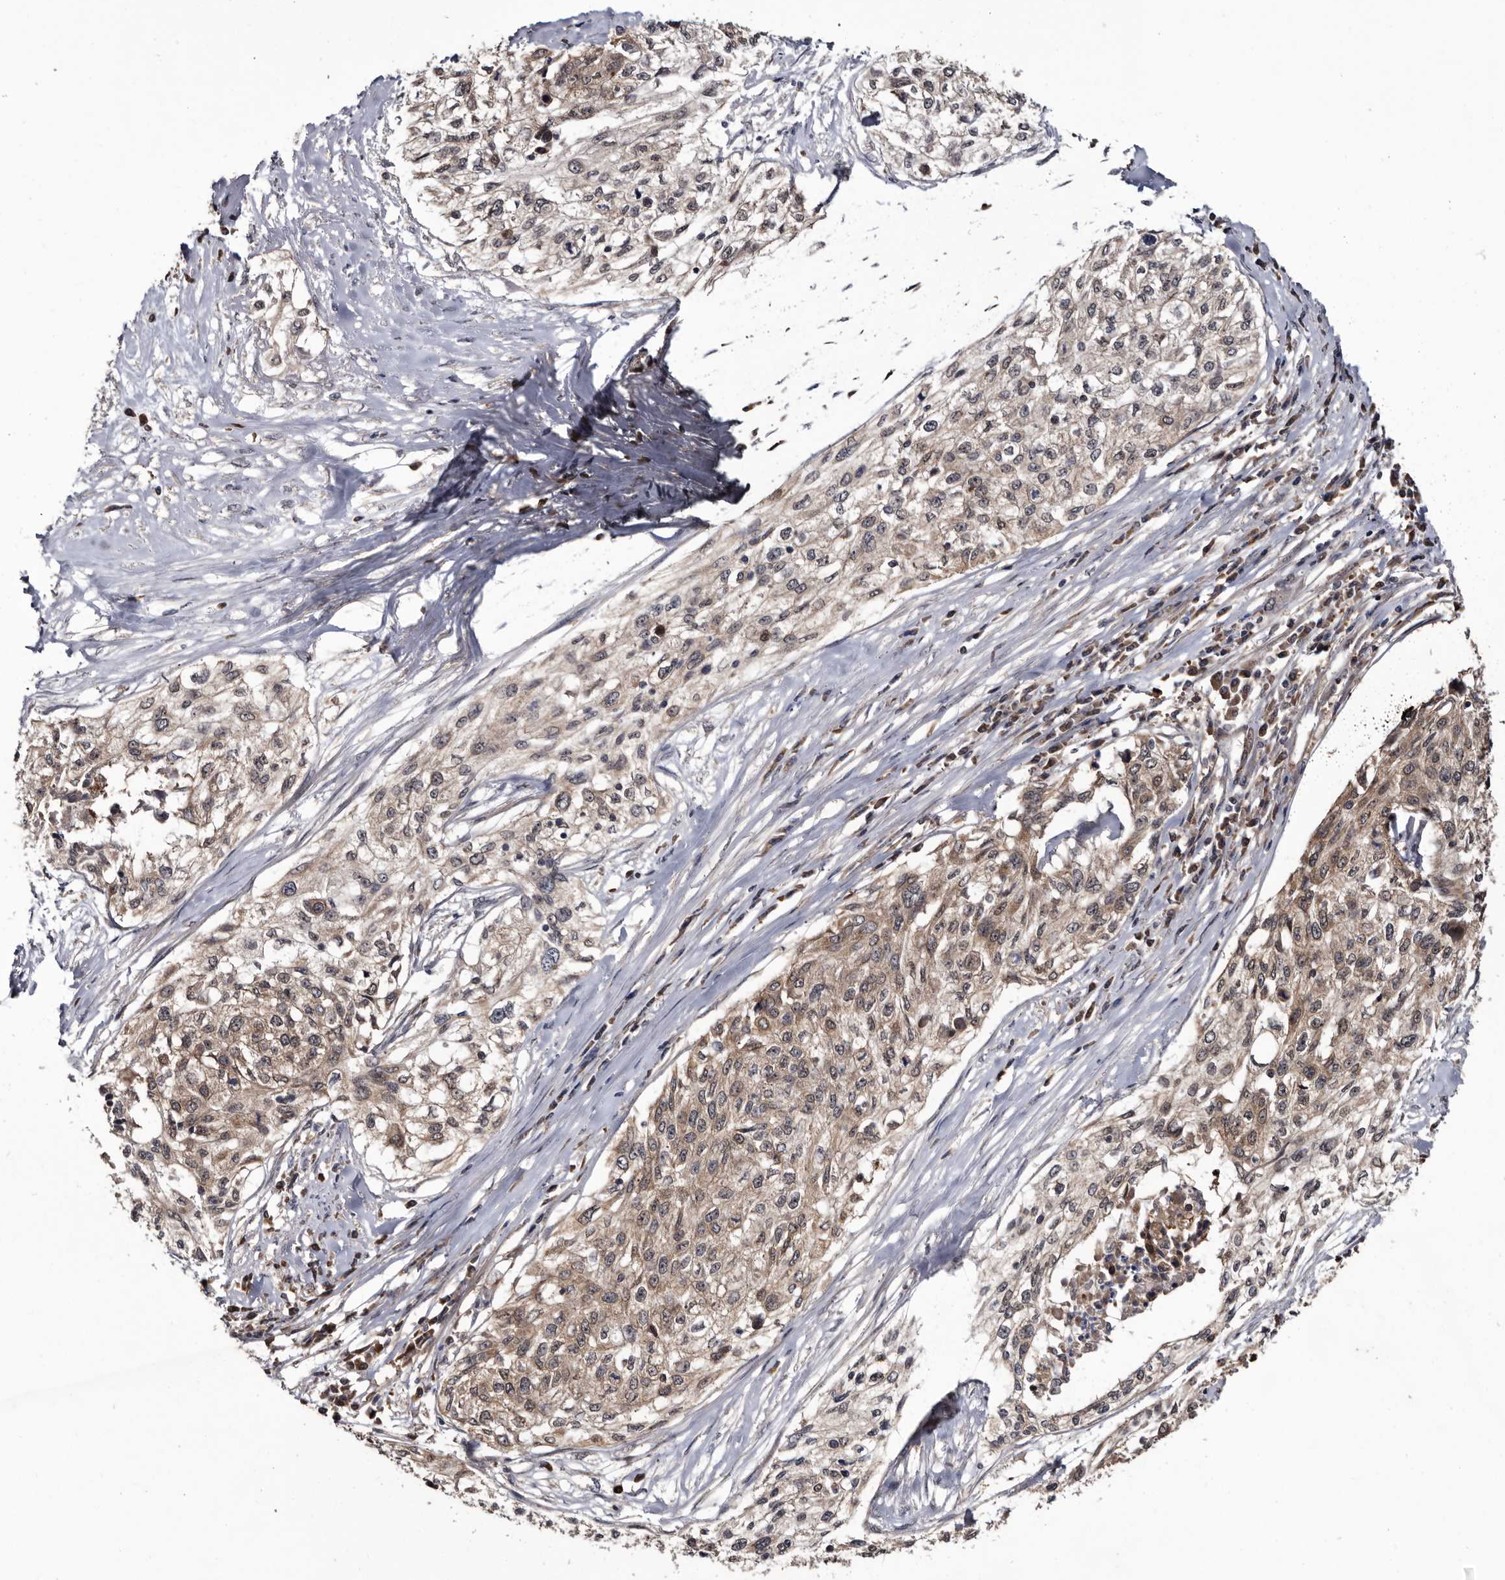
{"staining": {"intensity": "weak", "quantity": ">75%", "location": "cytoplasmic/membranous"}, "tissue": "cervical cancer", "cell_type": "Tumor cells", "image_type": "cancer", "snomed": [{"axis": "morphology", "description": "Squamous cell carcinoma, NOS"}, {"axis": "topography", "description": "Cervix"}], "caption": "Immunohistochemical staining of squamous cell carcinoma (cervical) reveals low levels of weak cytoplasmic/membranous protein staining in approximately >75% of tumor cells. (Stains: DAB in brown, nuclei in blue, Microscopy: brightfield microscopy at high magnification).", "gene": "TTI2", "patient": {"sex": "female", "age": 57}}